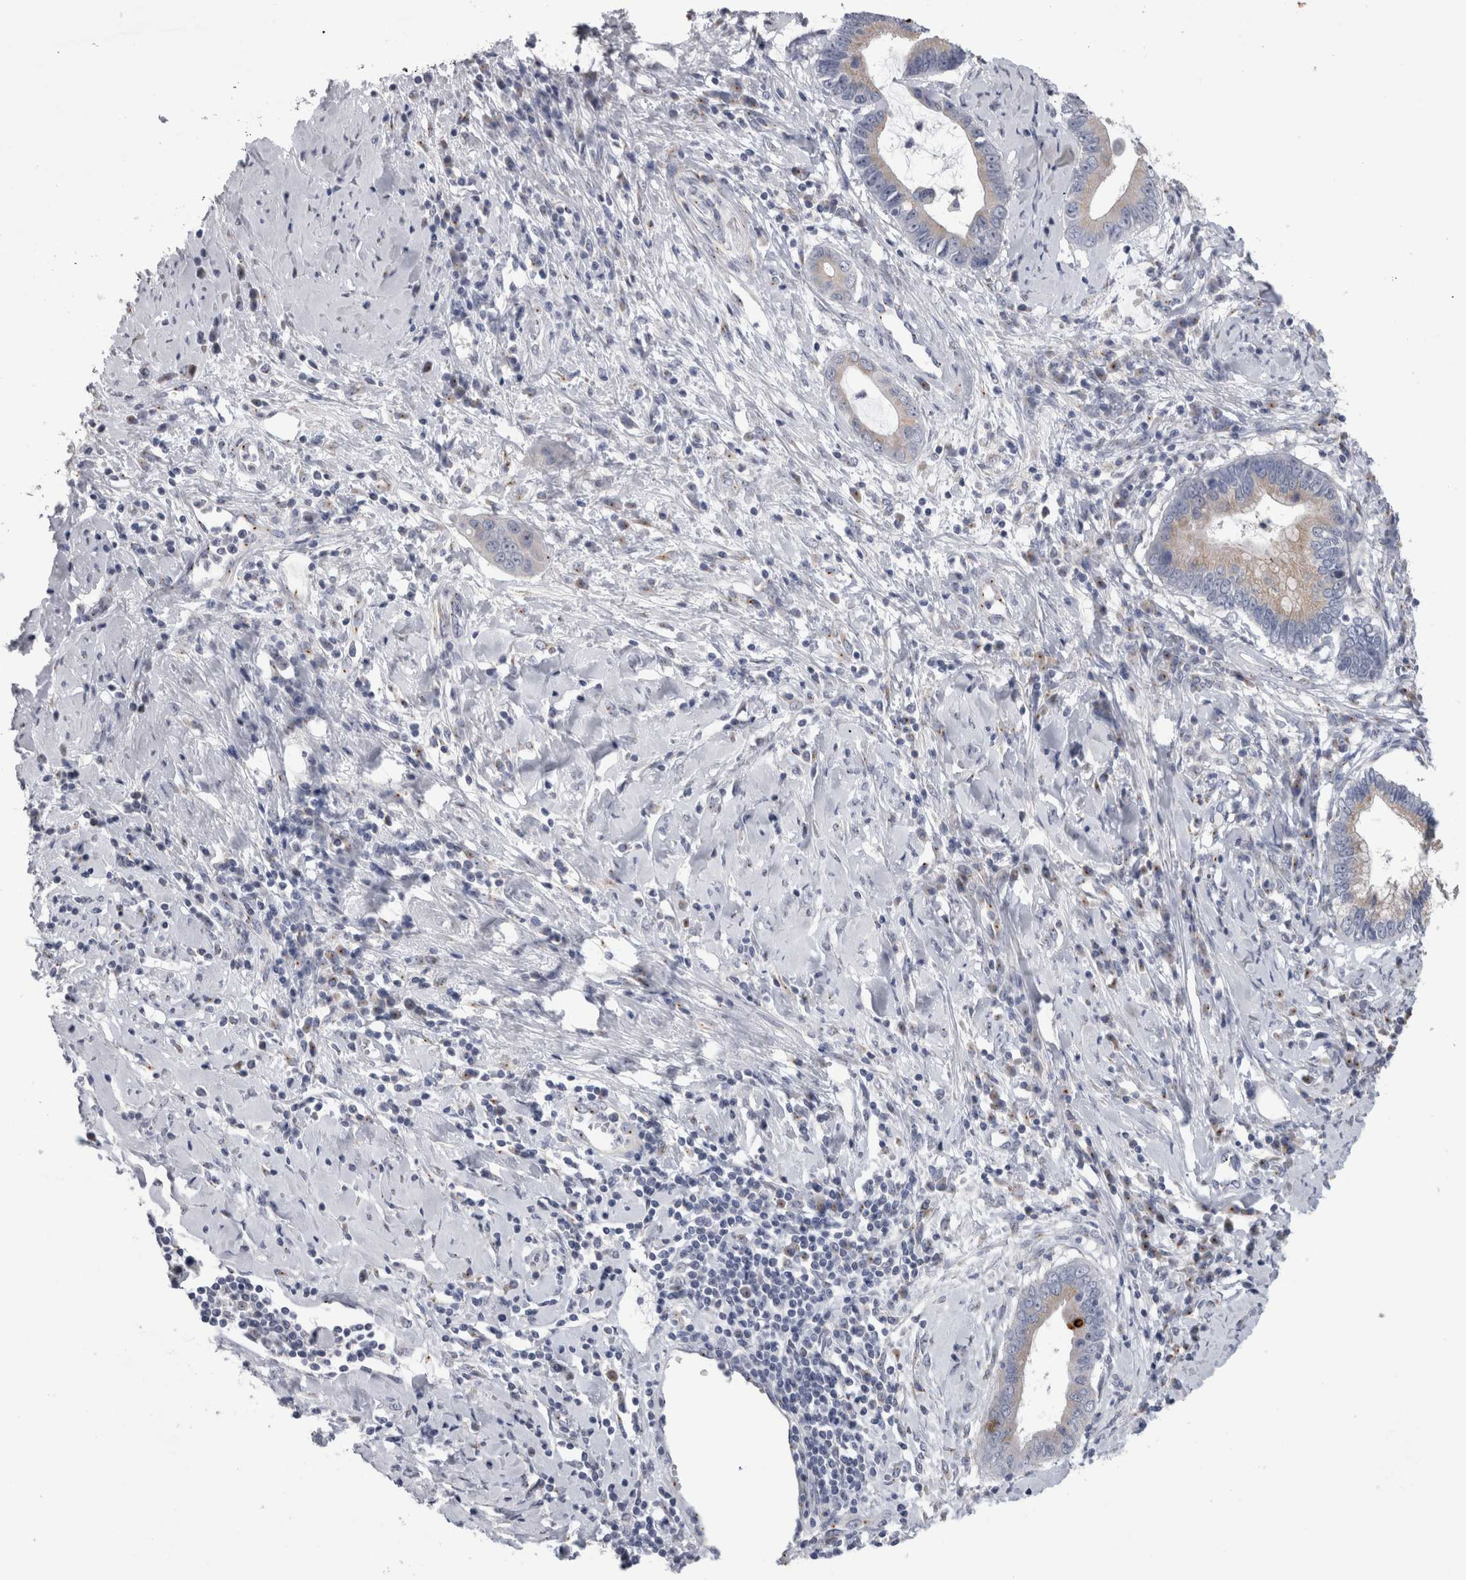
{"staining": {"intensity": "weak", "quantity": "25%-75%", "location": "cytoplasmic/membranous"}, "tissue": "cervical cancer", "cell_type": "Tumor cells", "image_type": "cancer", "snomed": [{"axis": "morphology", "description": "Adenocarcinoma, NOS"}, {"axis": "topography", "description": "Cervix"}], "caption": "Immunohistochemistry (DAB) staining of human adenocarcinoma (cervical) exhibits weak cytoplasmic/membranous protein staining in about 25%-75% of tumor cells.", "gene": "AKAP9", "patient": {"sex": "female", "age": 44}}